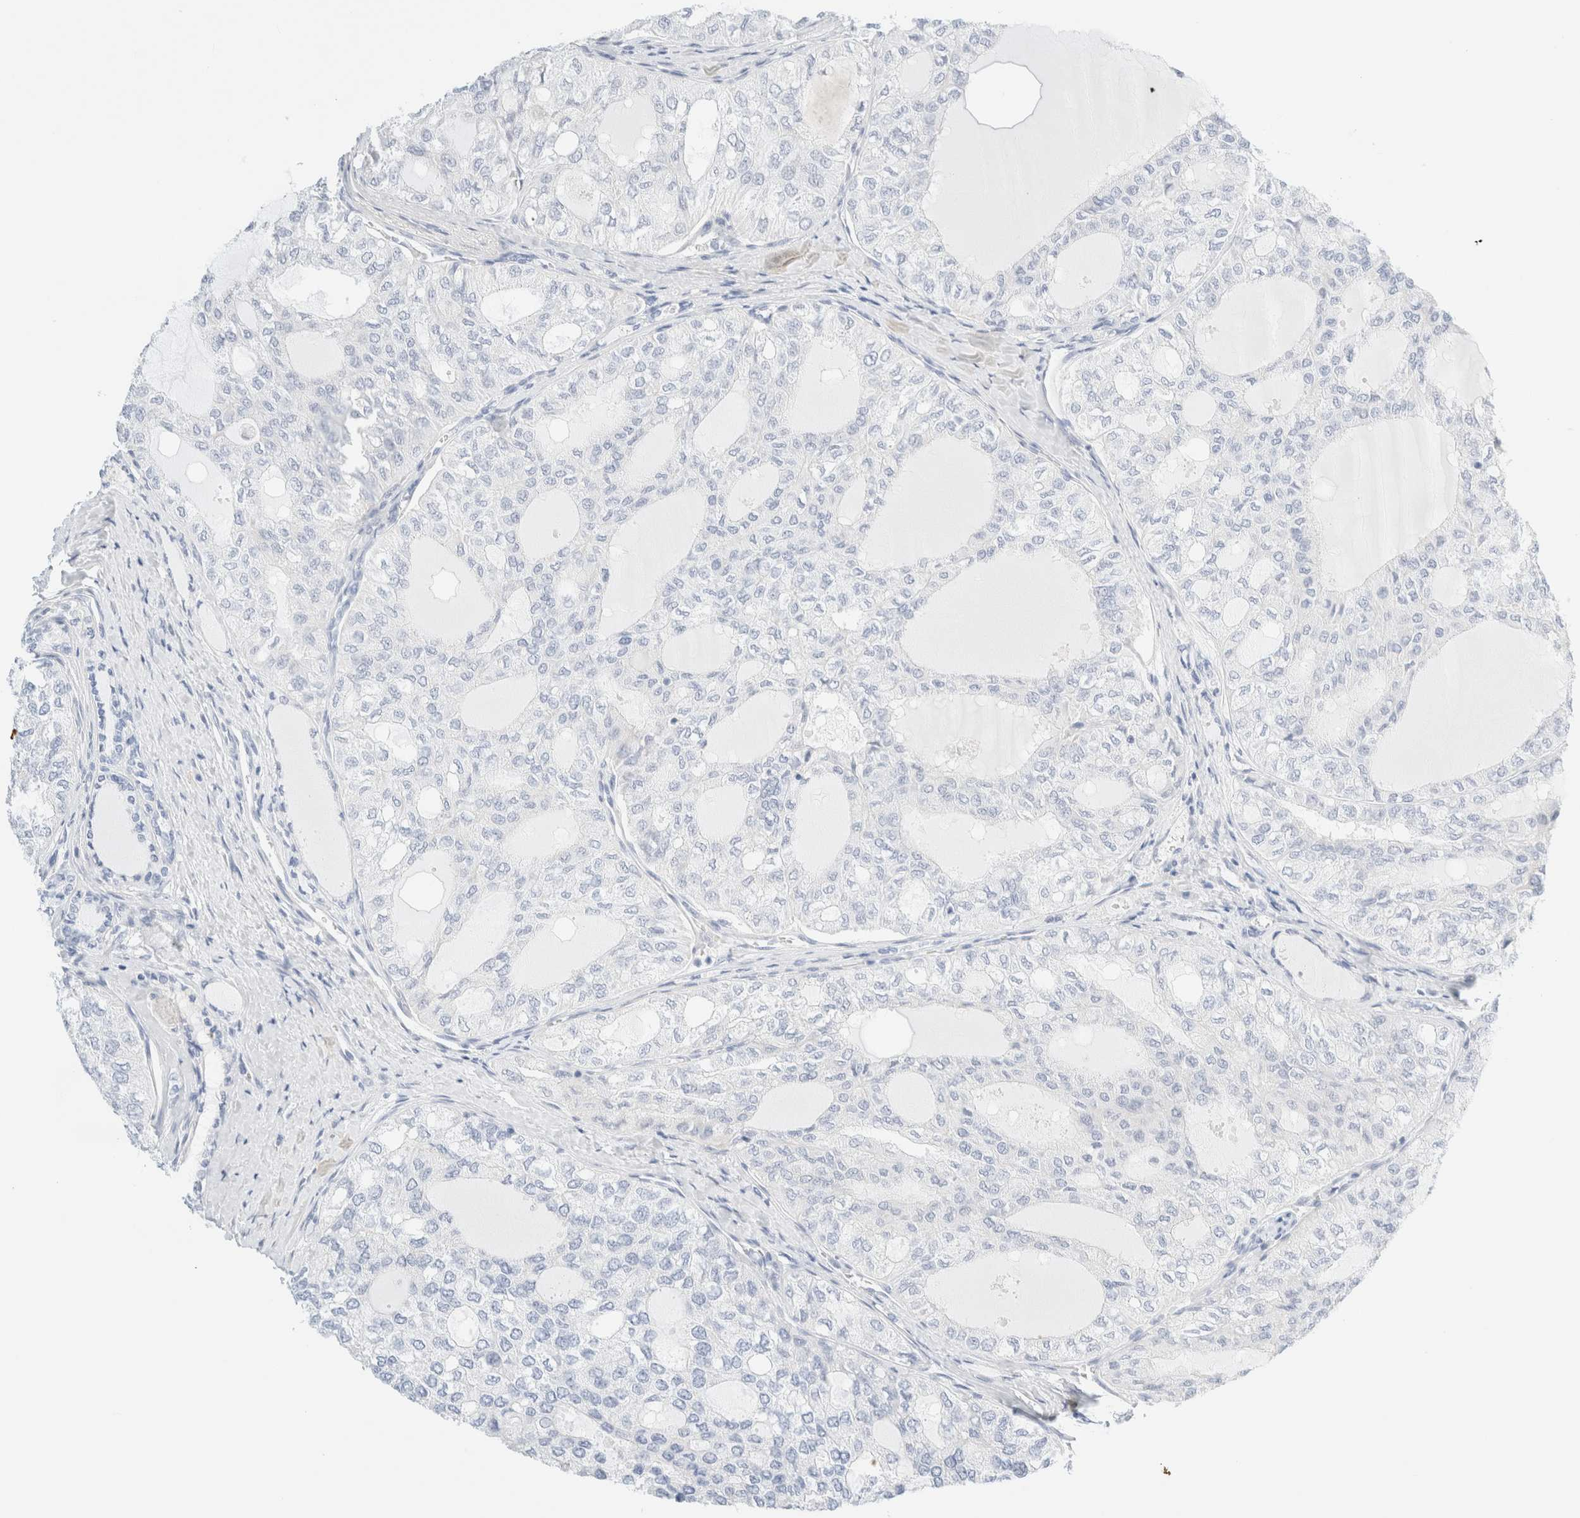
{"staining": {"intensity": "negative", "quantity": "none", "location": "none"}, "tissue": "thyroid cancer", "cell_type": "Tumor cells", "image_type": "cancer", "snomed": [{"axis": "morphology", "description": "Follicular adenoma carcinoma, NOS"}, {"axis": "topography", "description": "Thyroid gland"}], "caption": "The photomicrograph reveals no significant staining in tumor cells of thyroid follicular adenoma carcinoma.", "gene": "DPYS", "patient": {"sex": "male", "age": 75}}